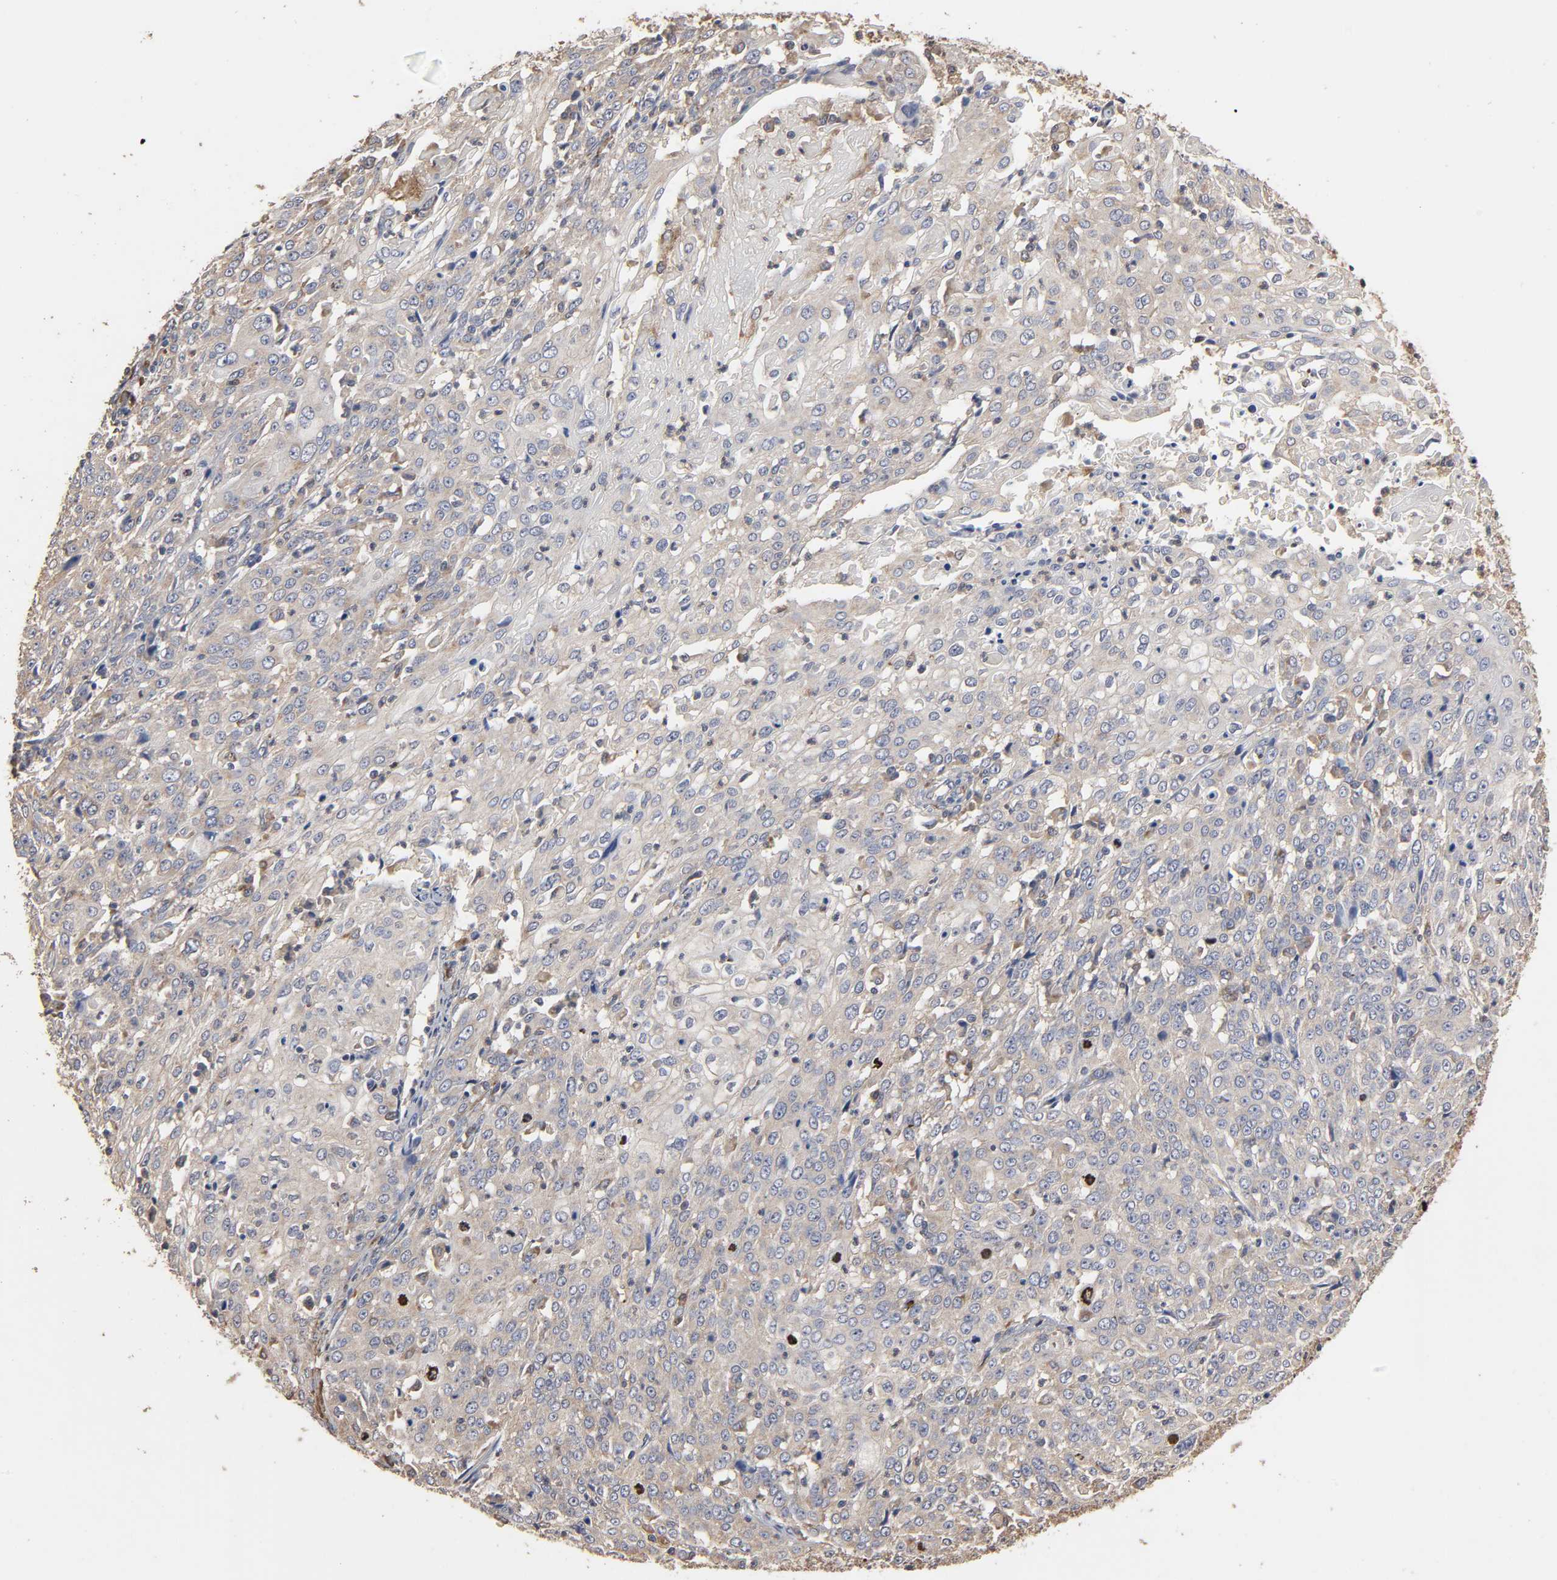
{"staining": {"intensity": "weak", "quantity": ">75%", "location": "cytoplasmic/membranous"}, "tissue": "cervical cancer", "cell_type": "Tumor cells", "image_type": "cancer", "snomed": [{"axis": "morphology", "description": "Squamous cell carcinoma, NOS"}, {"axis": "topography", "description": "Cervix"}], "caption": "Immunohistochemical staining of human squamous cell carcinoma (cervical) displays low levels of weak cytoplasmic/membranous staining in about >75% of tumor cells.", "gene": "EIF4G2", "patient": {"sex": "female", "age": 39}}